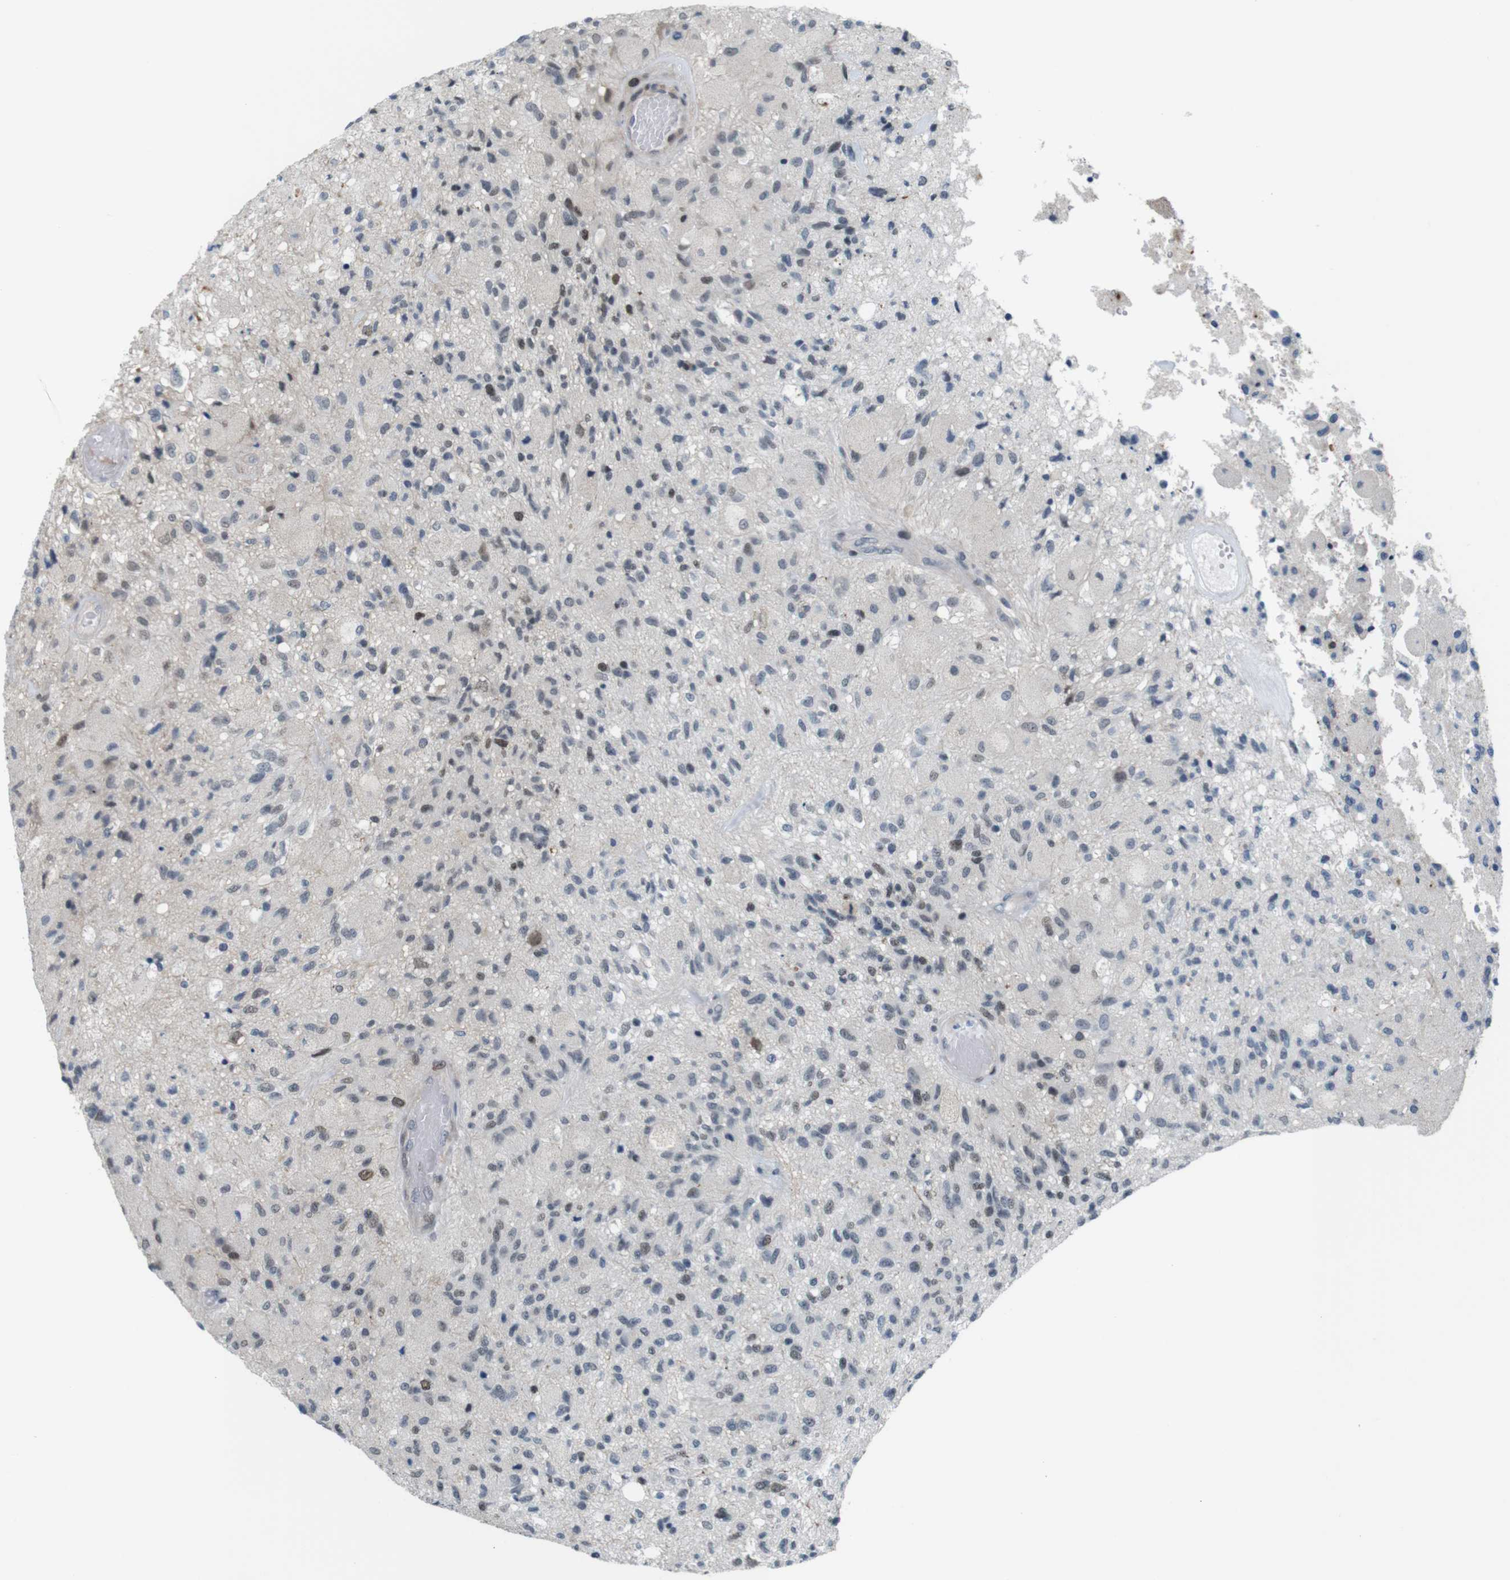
{"staining": {"intensity": "weak", "quantity": "<25%", "location": "nuclear"}, "tissue": "glioma", "cell_type": "Tumor cells", "image_type": "cancer", "snomed": [{"axis": "morphology", "description": "Normal tissue, NOS"}, {"axis": "morphology", "description": "Glioma, malignant, High grade"}, {"axis": "topography", "description": "Cerebral cortex"}], "caption": "This is a micrograph of immunohistochemistry (IHC) staining of high-grade glioma (malignant), which shows no staining in tumor cells. The staining is performed using DAB (3,3'-diaminobenzidine) brown chromogen with nuclei counter-stained in using hematoxylin.", "gene": "SMCO2", "patient": {"sex": "male", "age": 77}}